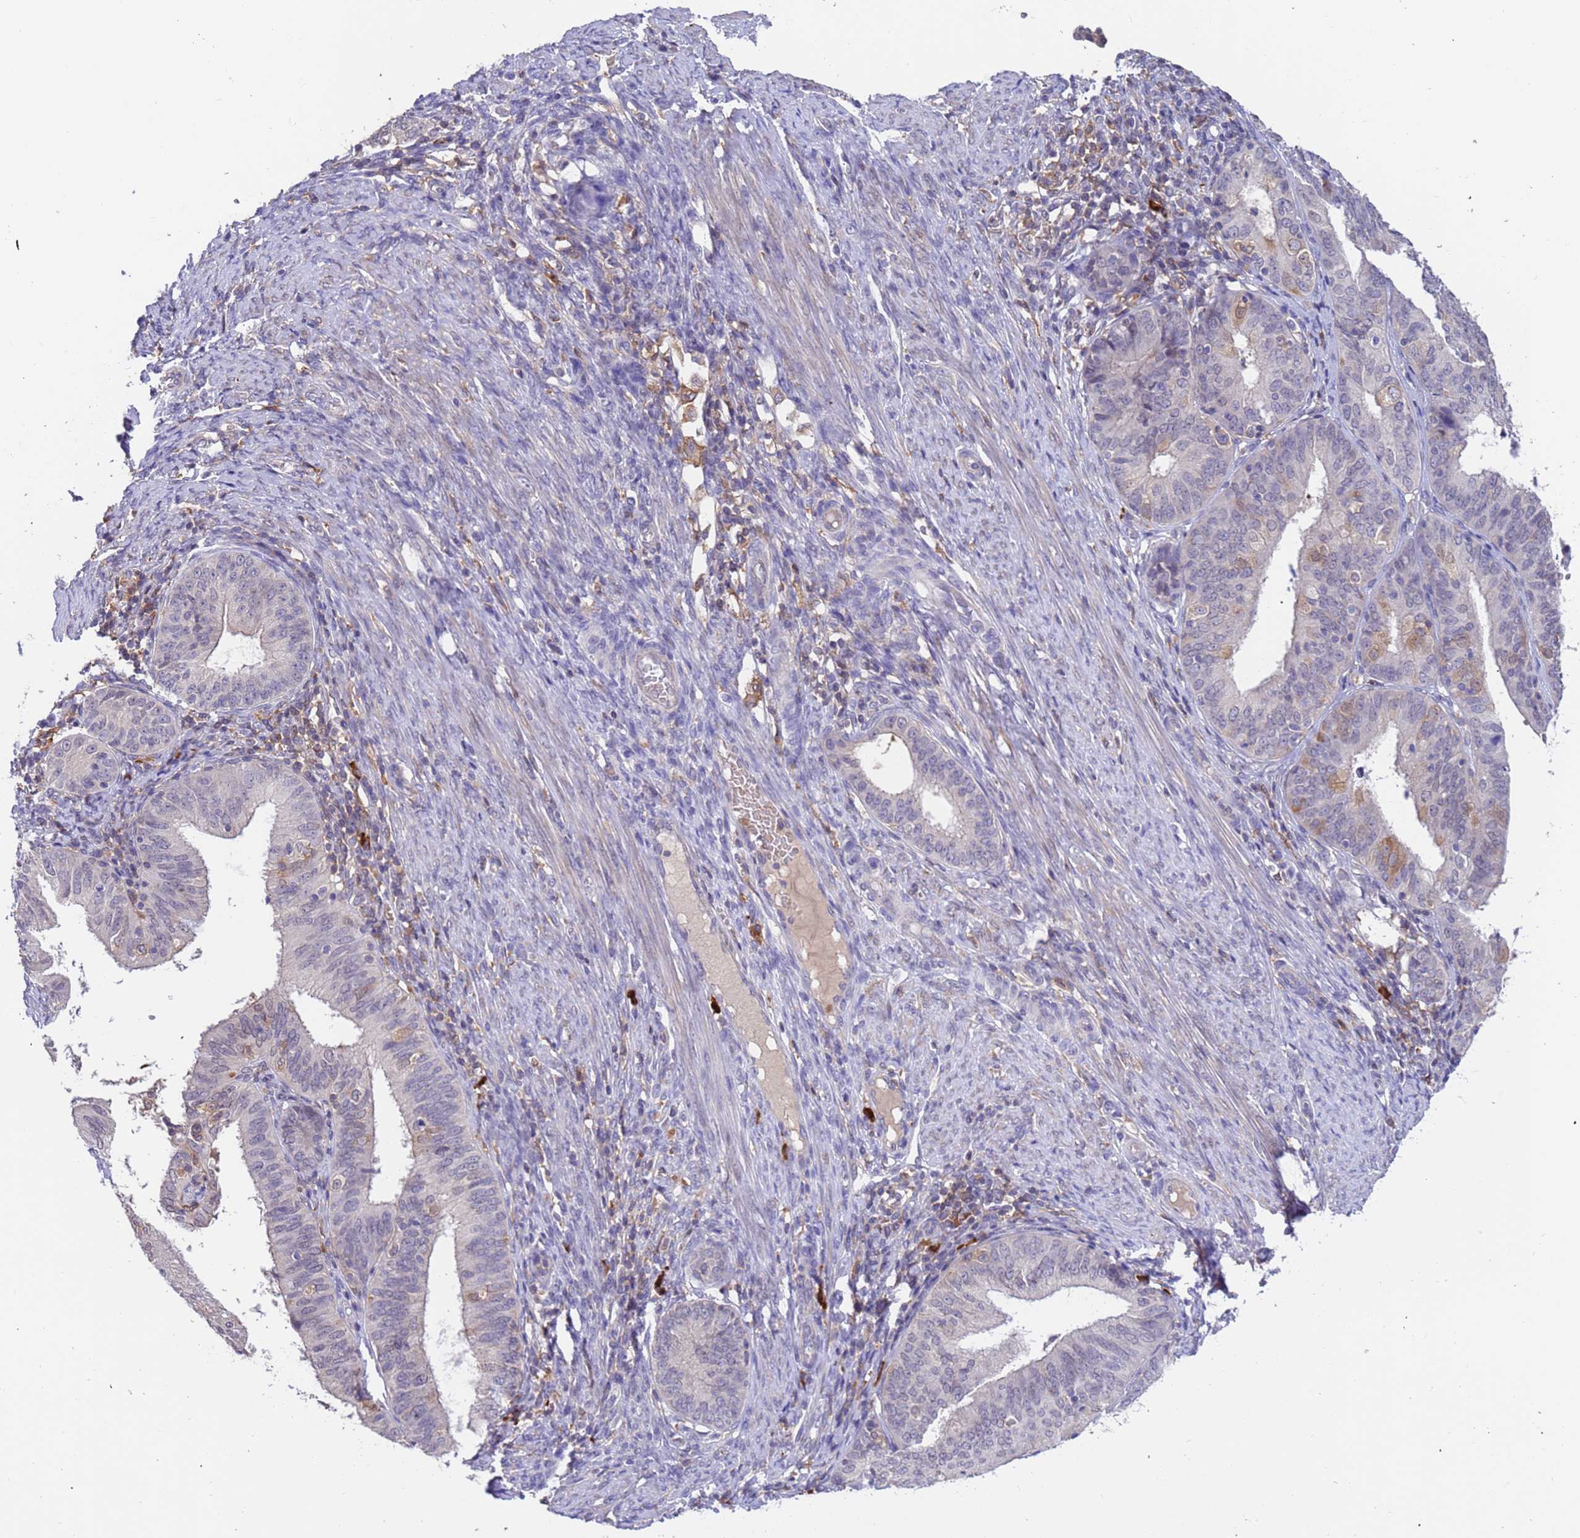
{"staining": {"intensity": "negative", "quantity": "none", "location": "none"}, "tissue": "endometrial cancer", "cell_type": "Tumor cells", "image_type": "cancer", "snomed": [{"axis": "morphology", "description": "Adenocarcinoma, NOS"}, {"axis": "topography", "description": "Endometrium"}], "caption": "DAB immunohistochemical staining of endometrial cancer (adenocarcinoma) displays no significant positivity in tumor cells.", "gene": "AMPD3", "patient": {"sex": "female", "age": 51}}